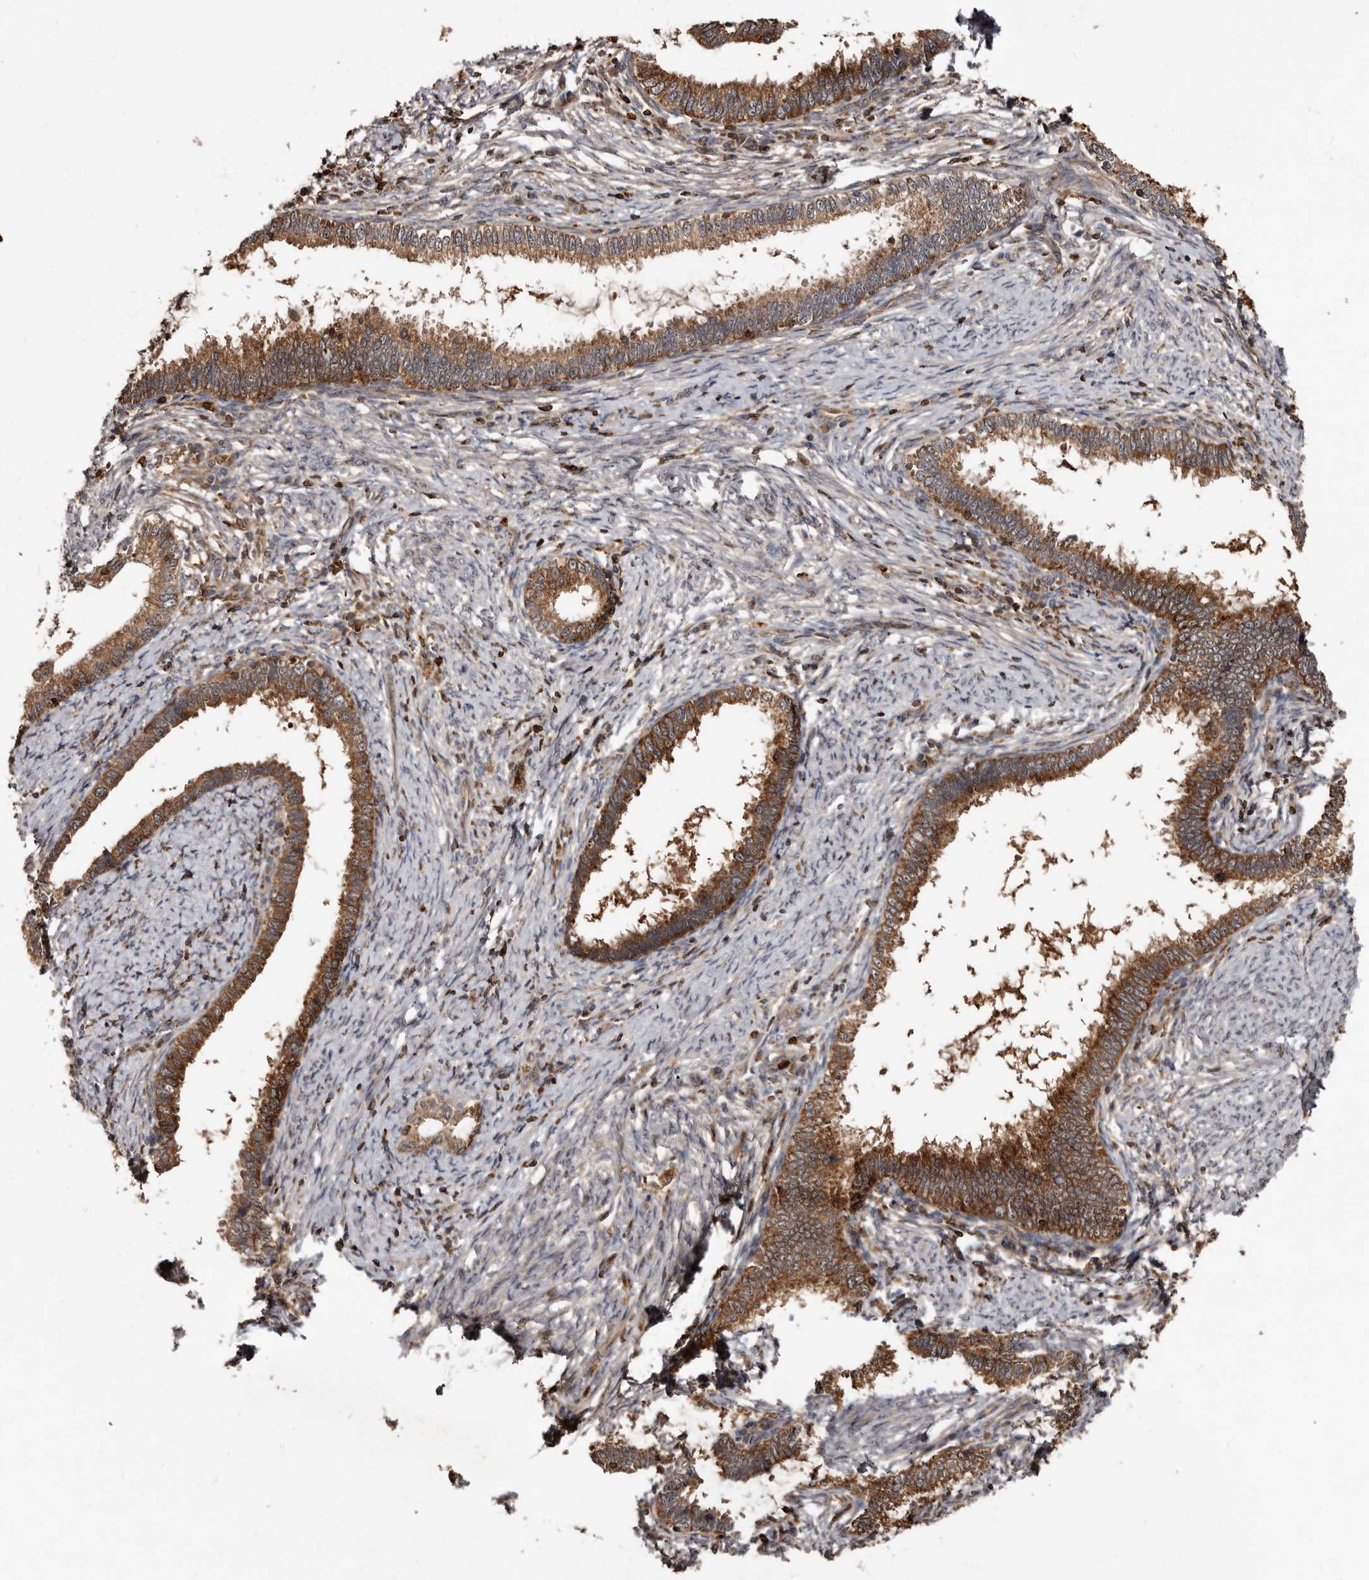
{"staining": {"intensity": "strong", "quantity": ">75%", "location": "cytoplasmic/membranous"}, "tissue": "cervical cancer", "cell_type": "Tumor cells", "image_type": "cancer", "snomed": [{"axis": "morphology", "description": "Adenocarcinoma, NOS"}, {"axis": "topography", "description": "Cervix"}], "caption": "Immunohistochemical staining of human cervical cancer displays strong cytoplasmic/membranous protein expression in approximately >75% of tumor cells.", "gene": "BAX", "patient": {"sex": "female", "age": 36}}